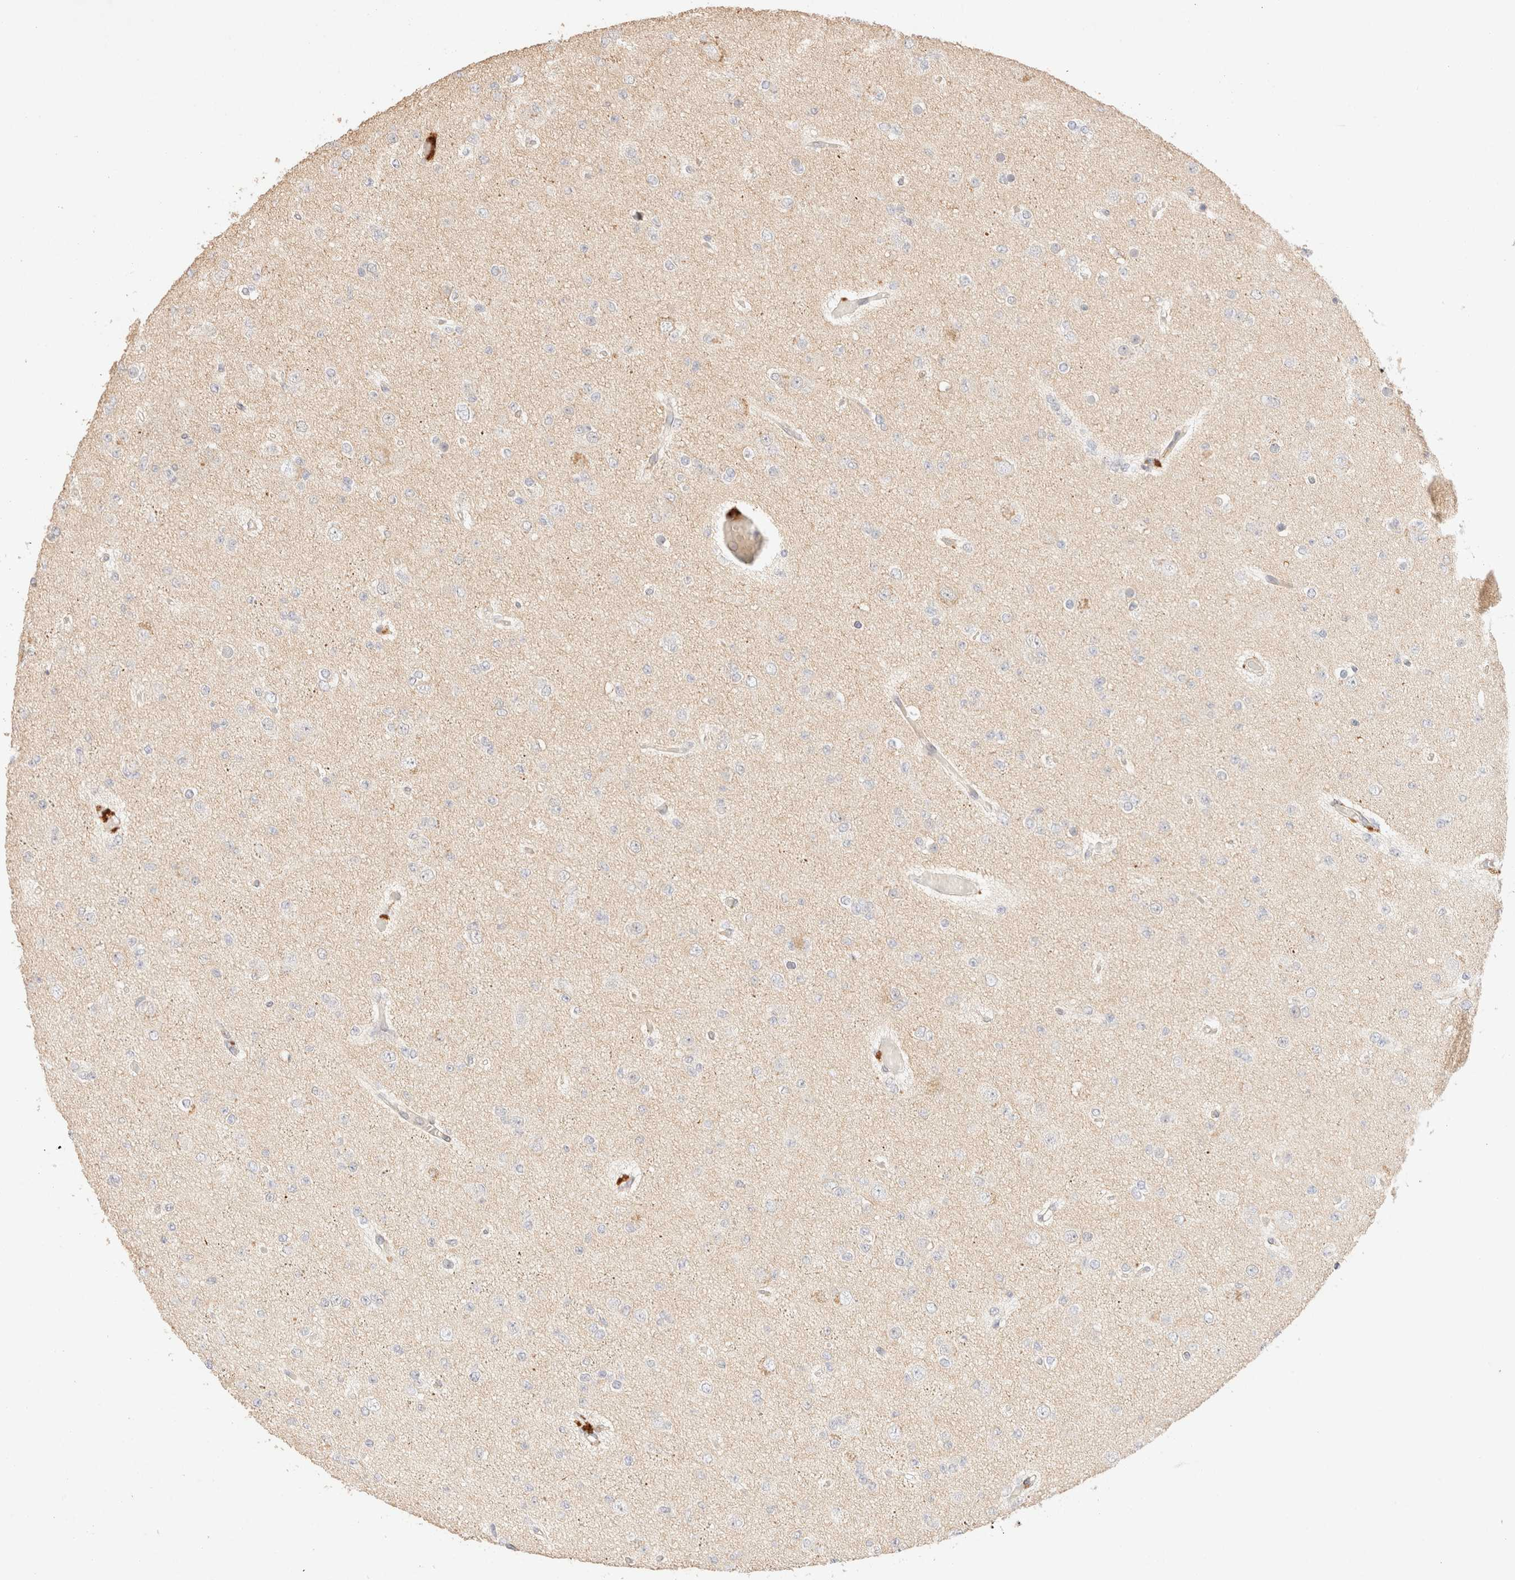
{"staining": {"intensity": "negative", "quantity": "none", "location": "none"}, "tissue": "glioma", "cell_type": "Tumor cells", "image_type": "cancer", "snomed": [{"axis": "morphology", "description": "Glioma, malignant, Low grade"}, {"axis": "topography", "description": "Brain"}], "caption": "A high-resolution photomicrograph shows IHC staining of glioma, which demonstrates no significant expression in tumor cells.", "gene": "SNTB1", "patient": {"sex": "female", "age": 22}}